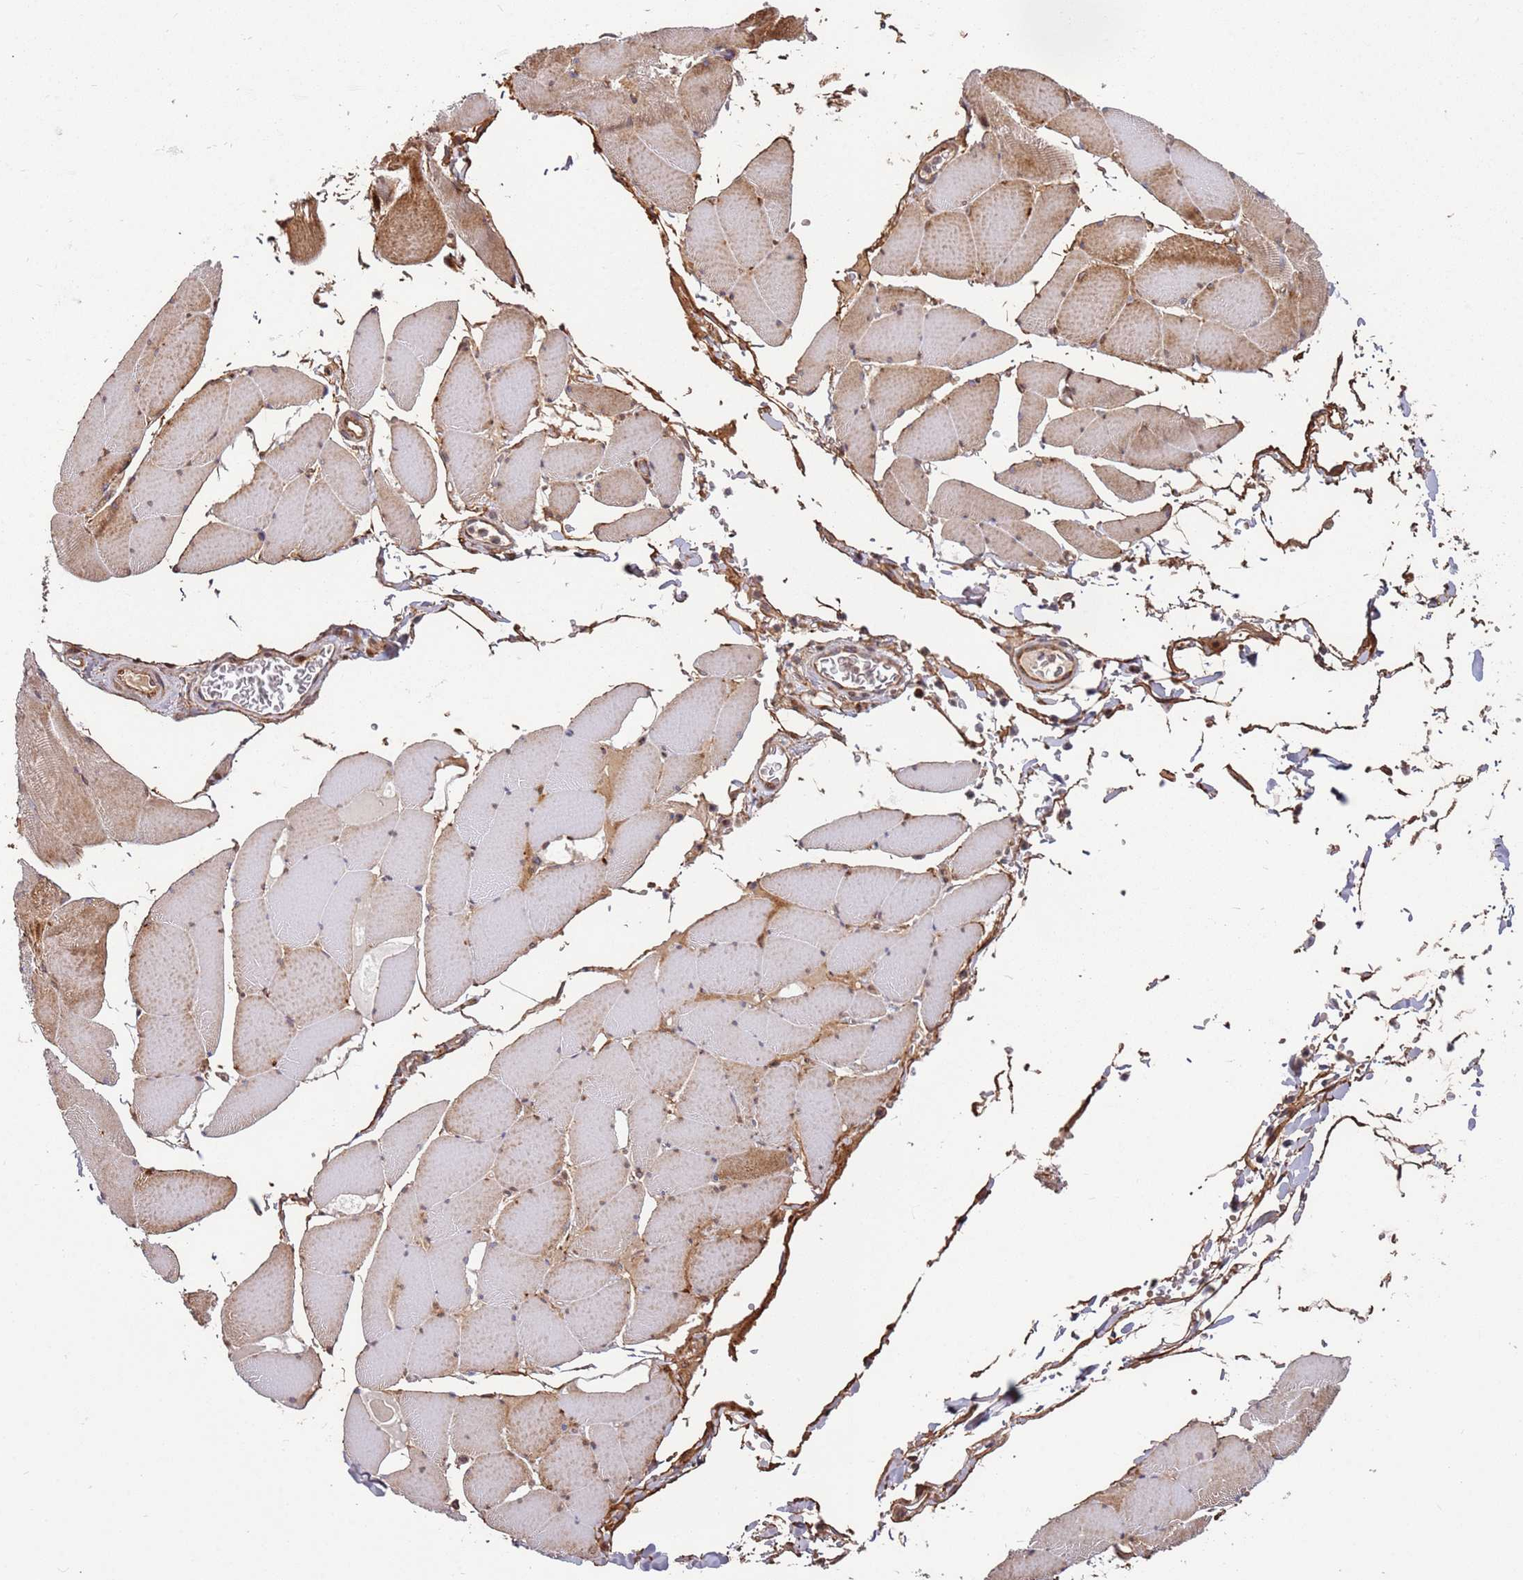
{"staining": {"intensity": "moderate", "quantity": "25%-75%", "location": "cytoplasmic/membranous"}, "tissue": "skeletal muscle", "cell_type": "Myocytes", "image_type": "normal", "snomed": [{"axis": "morphology", "description": "Normal tissue, NOS"}, {"axis": "topography", "description": "Skeletal muscle"}, {"axis": "topography", "description": "Head-Neck"}], "caption": "A histopathology image of human skeletal muscle stained for a protein reveals moderate cytoplasmic/membranous brown staining in myocytes.", "gene": "RHBDL1", "patient": {"sex": "male", "age": 66}}